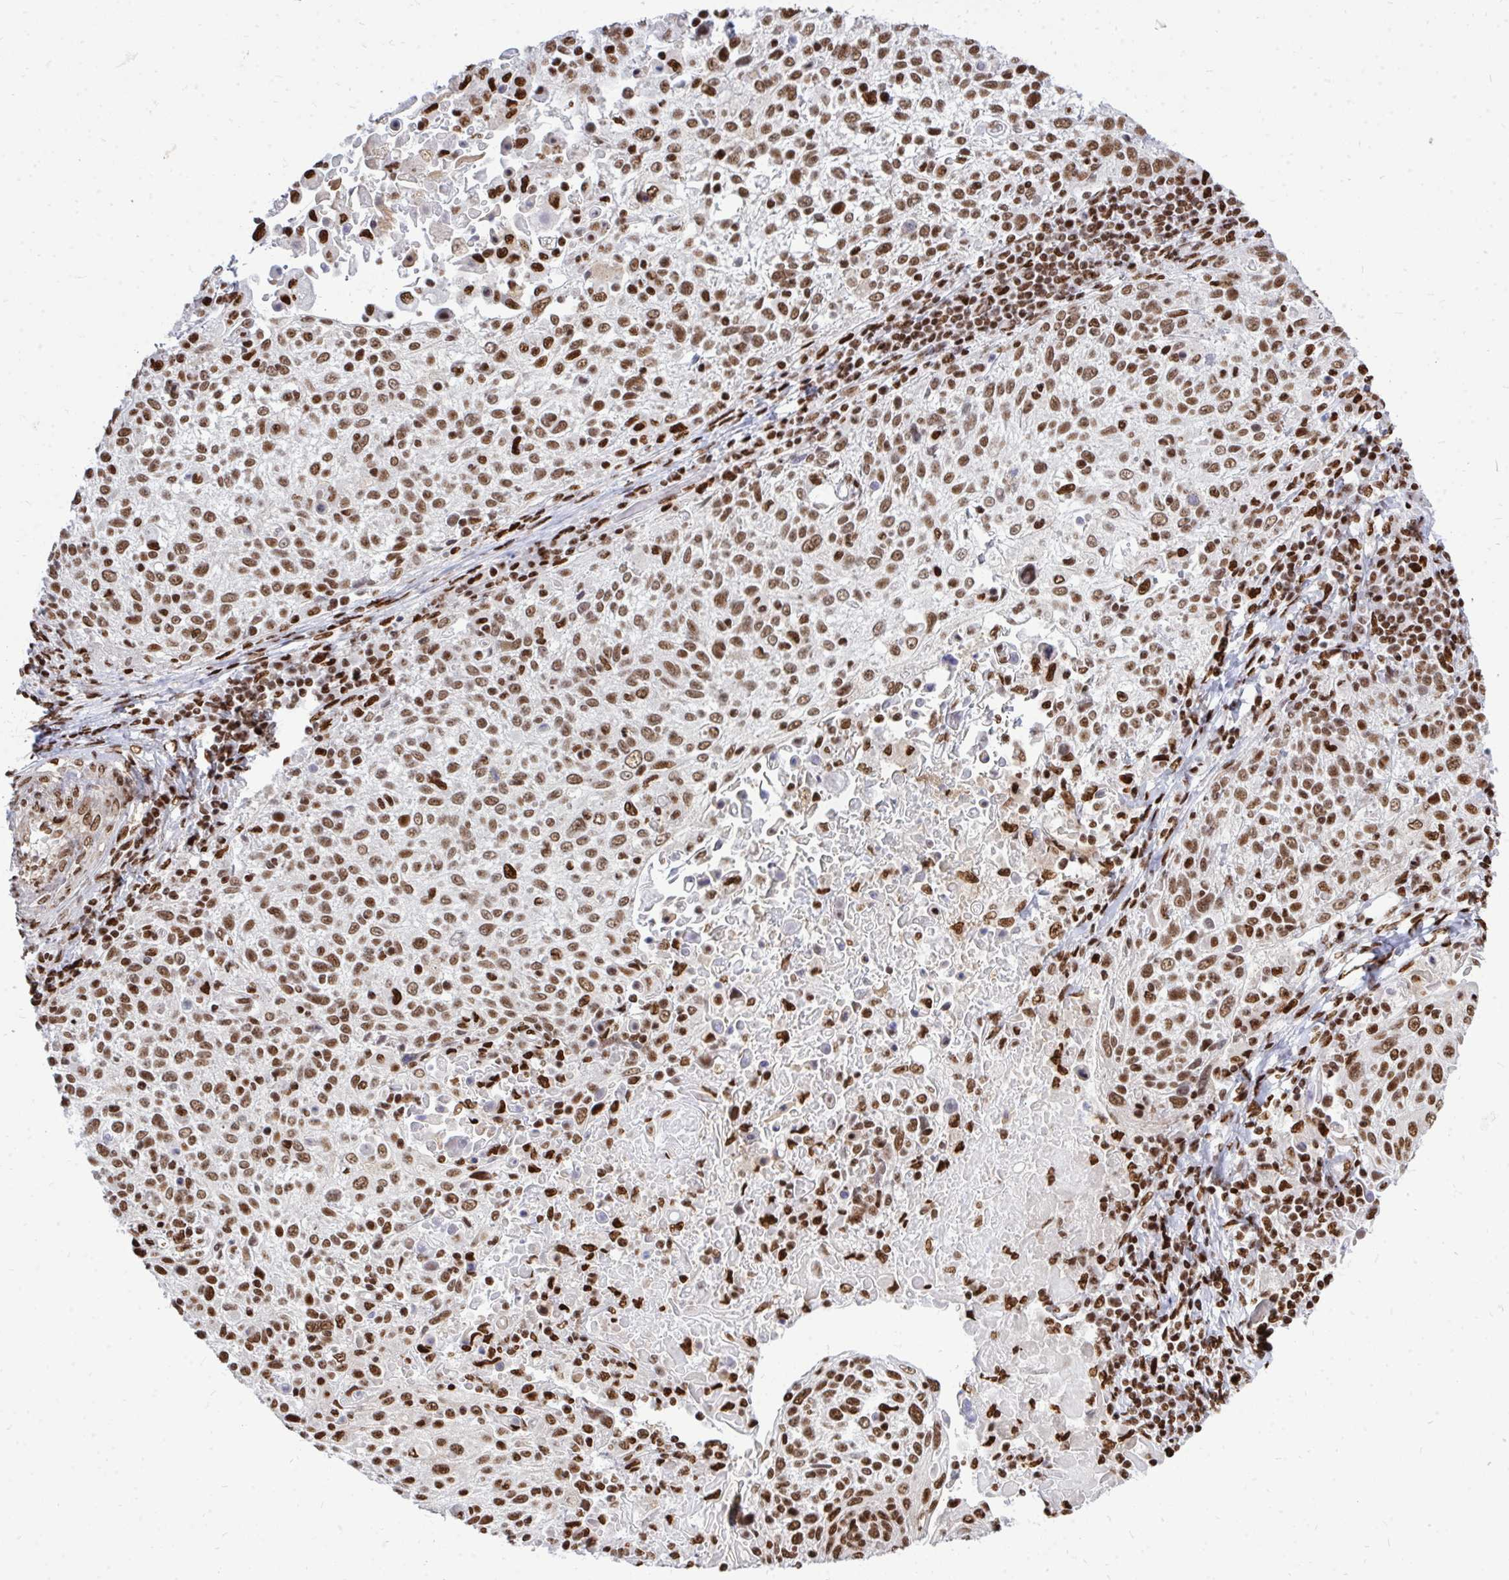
{"staining": {"intensity": "moderate", "quantity": ">75%", "location": "nuclear"}, "tissue": "cervical cancer", "cell_type": "Tumor cells", "image_type": "cancer", "snomed": [{"axis": "morphology", "description": "Squamous cell carcinoma, NOS"}, {"axis": "topography", "description": "Cervix"}], "caption": "About >75% of tumor cells in human squamous cell carcinoma (cervical) exhibit moderate nuclear protein positivity as visualized by brown immunohistochemical staining.", "gene": "TBL1Y", "patient": {"sex": "female", "age": 61}}